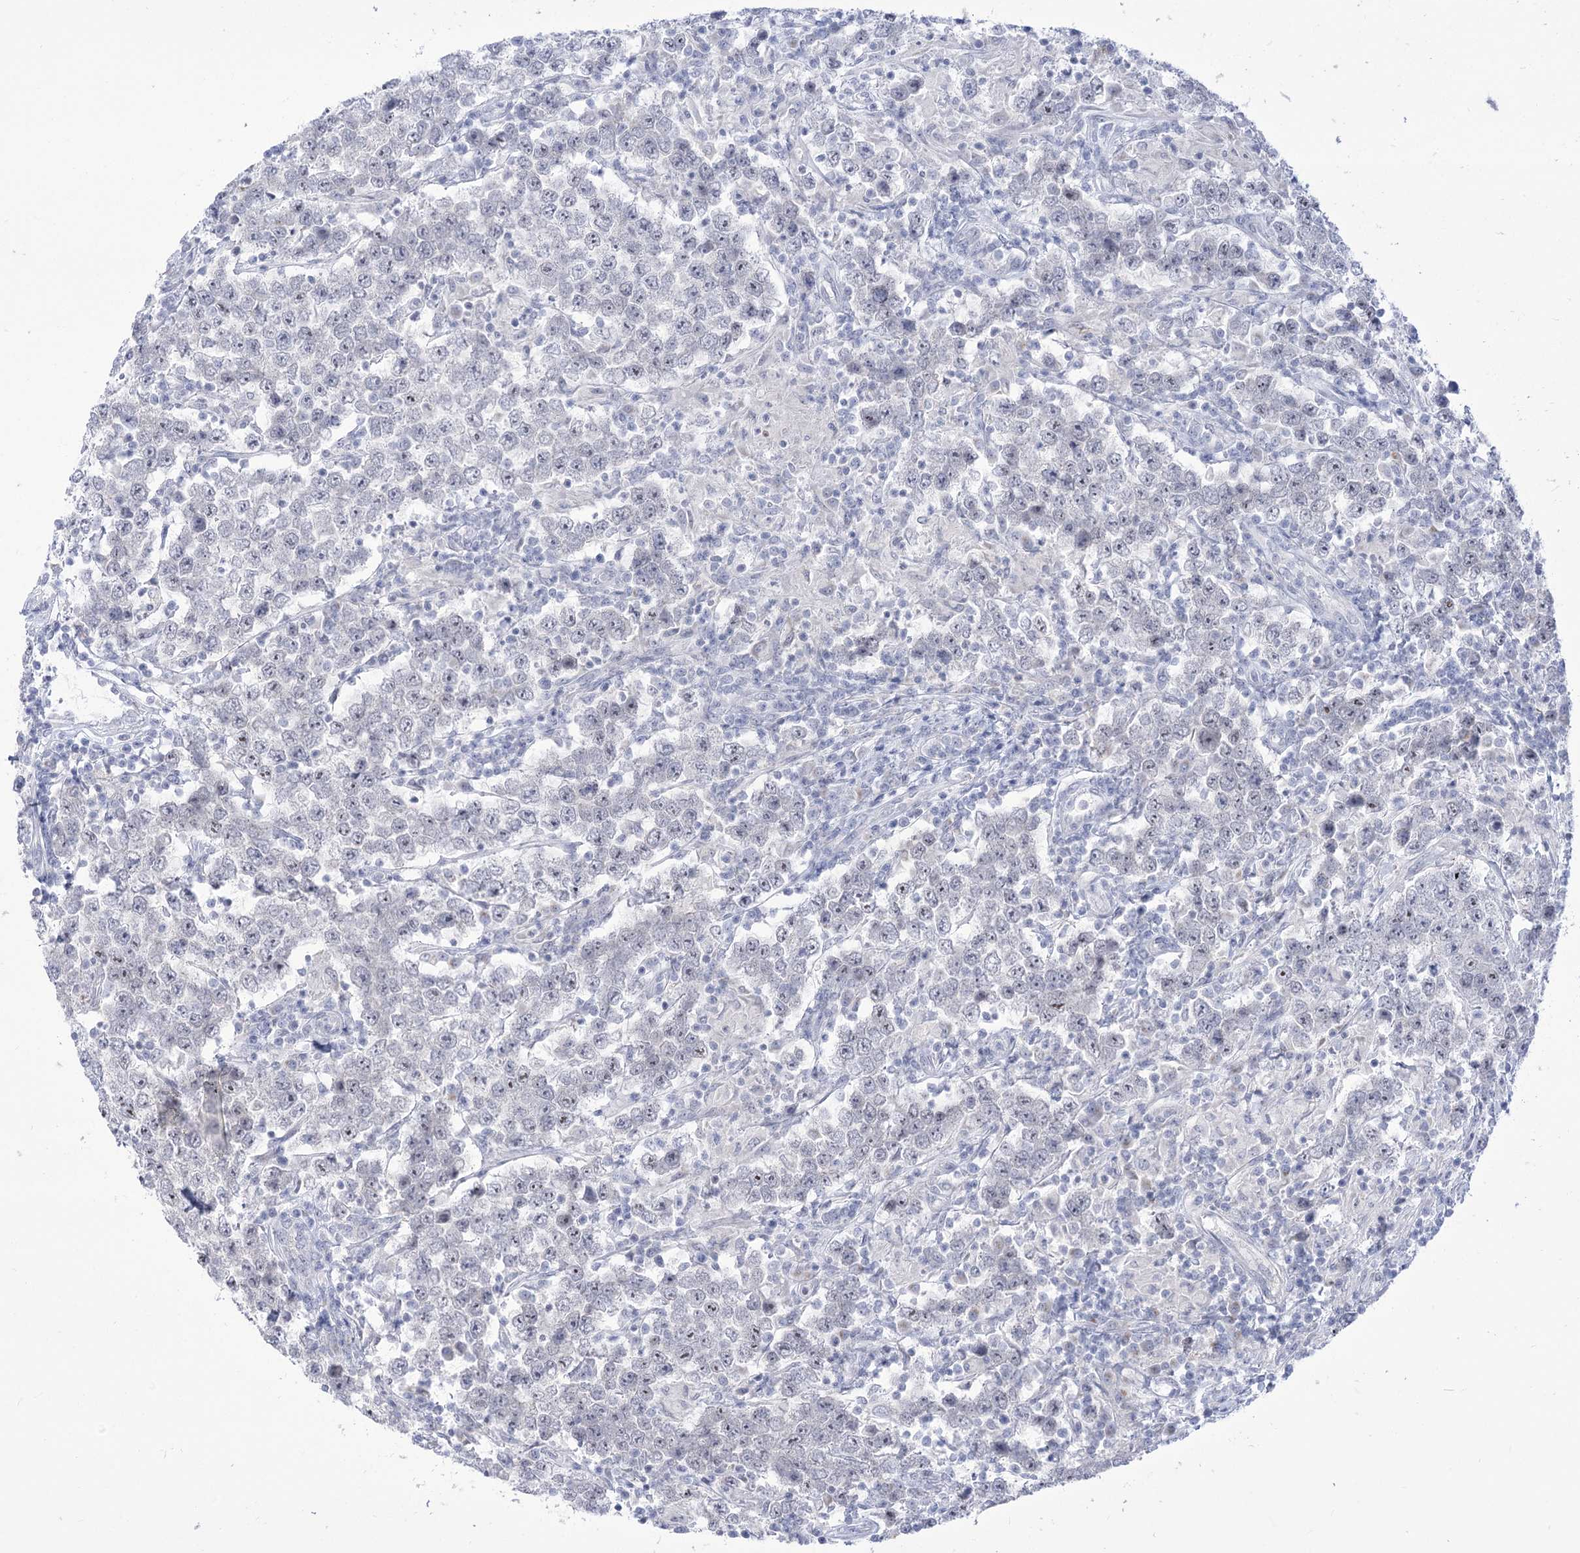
{"staining": {"intensity": "negative", "quantity": "none", "location": "none"}, "tissue": "testis cancer", "cell_type": "Tumor cells", "image_type": "cancer", "snomed": [{"axis": "morphology", "description": "Normal tissue, NOS"}, {"axis": "morphology", "description": "Urothelial carcinoma, High grade"}, {"axis": "morphology", "description": "Seminoma, NOS"}, {"axis": "morphology", "description": "Carcinoma, Embryonal, NOS"}, {"axis": "topography", "description": "Urinary bladder"}, {"axis": "topography", "description": "Testis"}], "caption": "This is a photomicrograph of immunohistochemistry staining of testis embryonal carcinoma, which shows no staining in tumor cells.", "gene": "BEND7", "patient": {"sex": "male", "age": 41}}